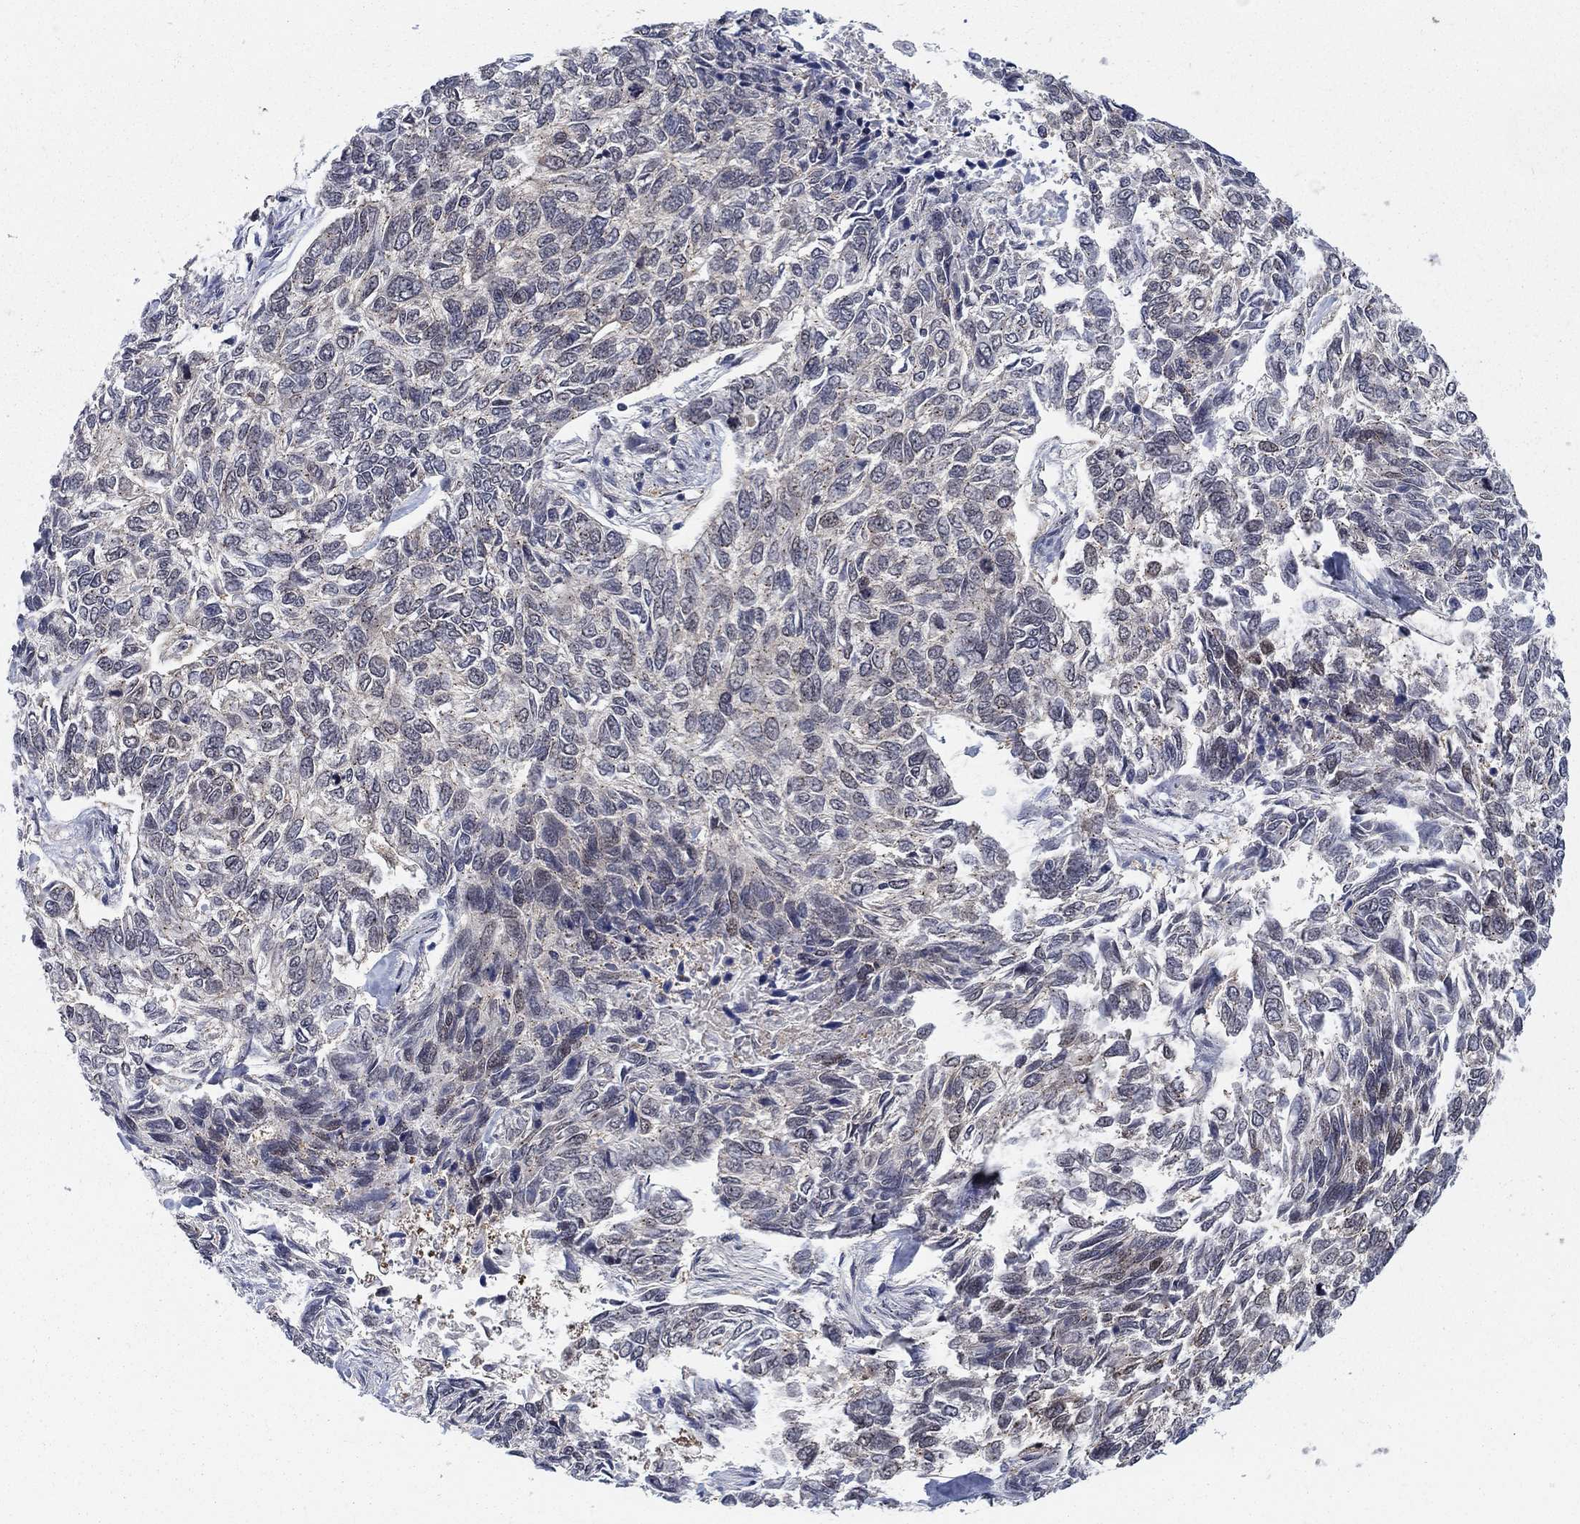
{"staining": {"intensity": "moderate", "quantity": "<25%", "location": "cytoplasmic/membranous"}, "tissue": "skin cancer", "cell_type": "Tumor cells", "image_type": "cancer", "snomed": [{"axis": "morphology", "description": "Basal cell carcinoma"}, {"axis": "topography", "description": "Skin"}], "caption": "A micrograph of human skin cancer stained for a protein displays moderate cytoplasmic/membranous brown staining in tumor cells.", "gene": "SH3RF1", "patient": {"sex": "female", "age": 65}}